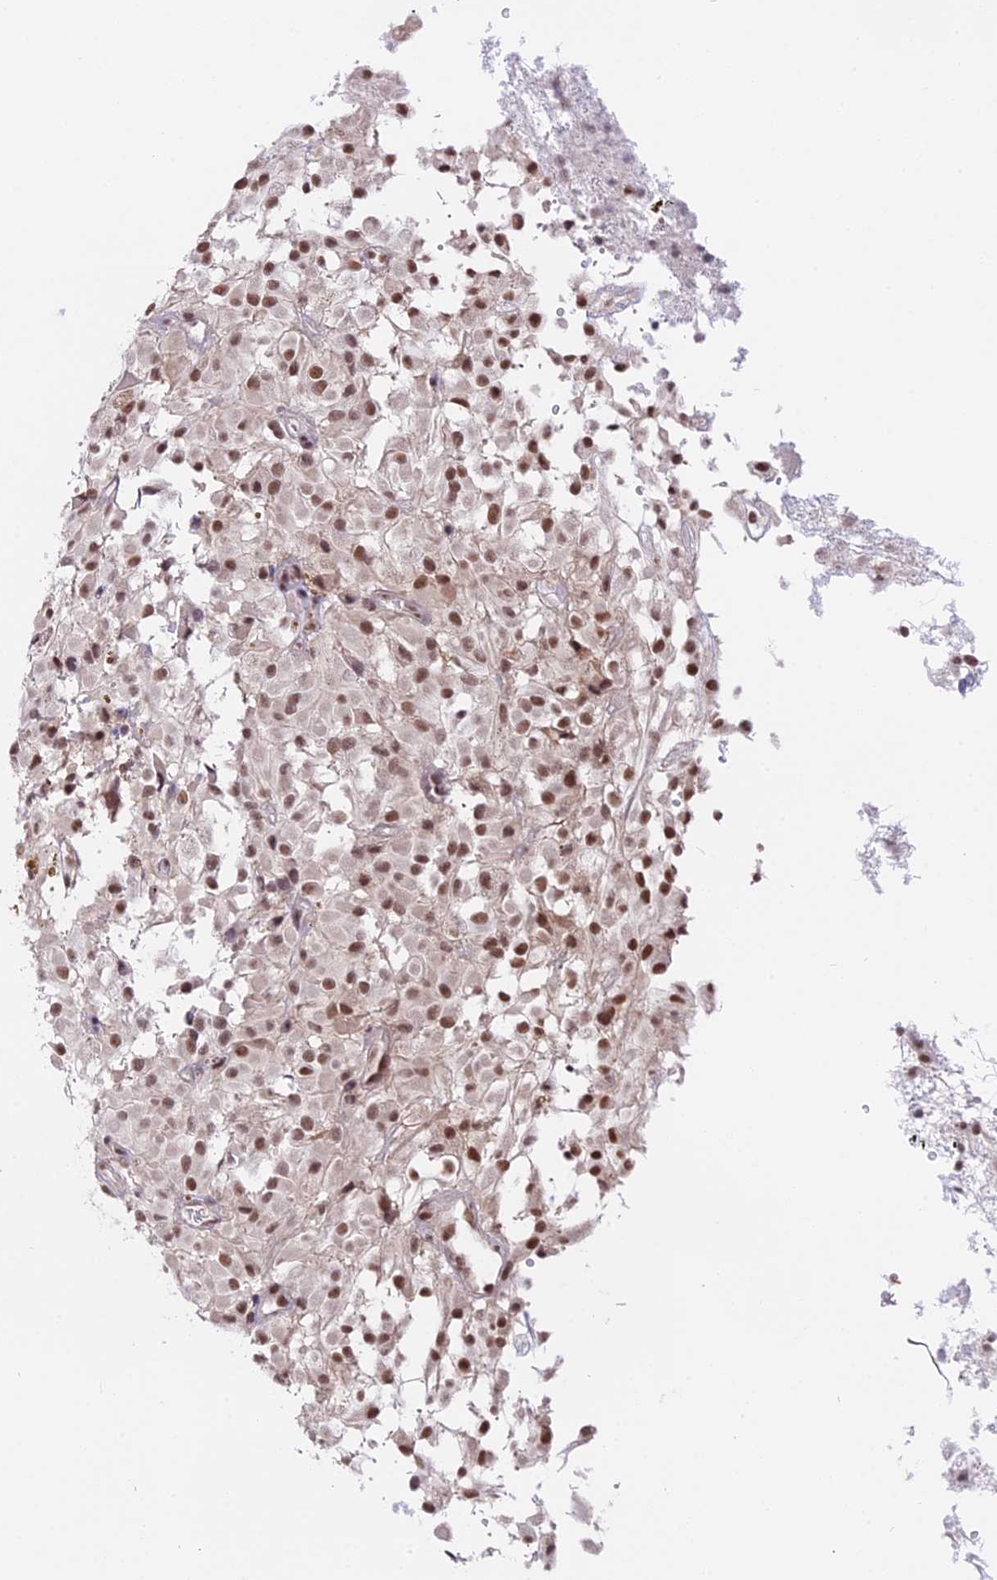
{"staining": {"intensity": "moderate", "quantity": ">75%", "location": "nuclear"}, "tissue": "glioma", "cell_type": "Tumor cells", "image_type": "cancer", "snomed": [{"axis": "morphology", "description": "Glioma, malignant, High grade"}, {"axis": "topography", "description": "Brain"}], "caption": "Protein expression analysis of malignant glioma (high-grade) reveals moderate nuclear positivity in approximately >75% of tumor cells.", "gene": "TADA3", "patient": {"sex": "female", "age": 59}}